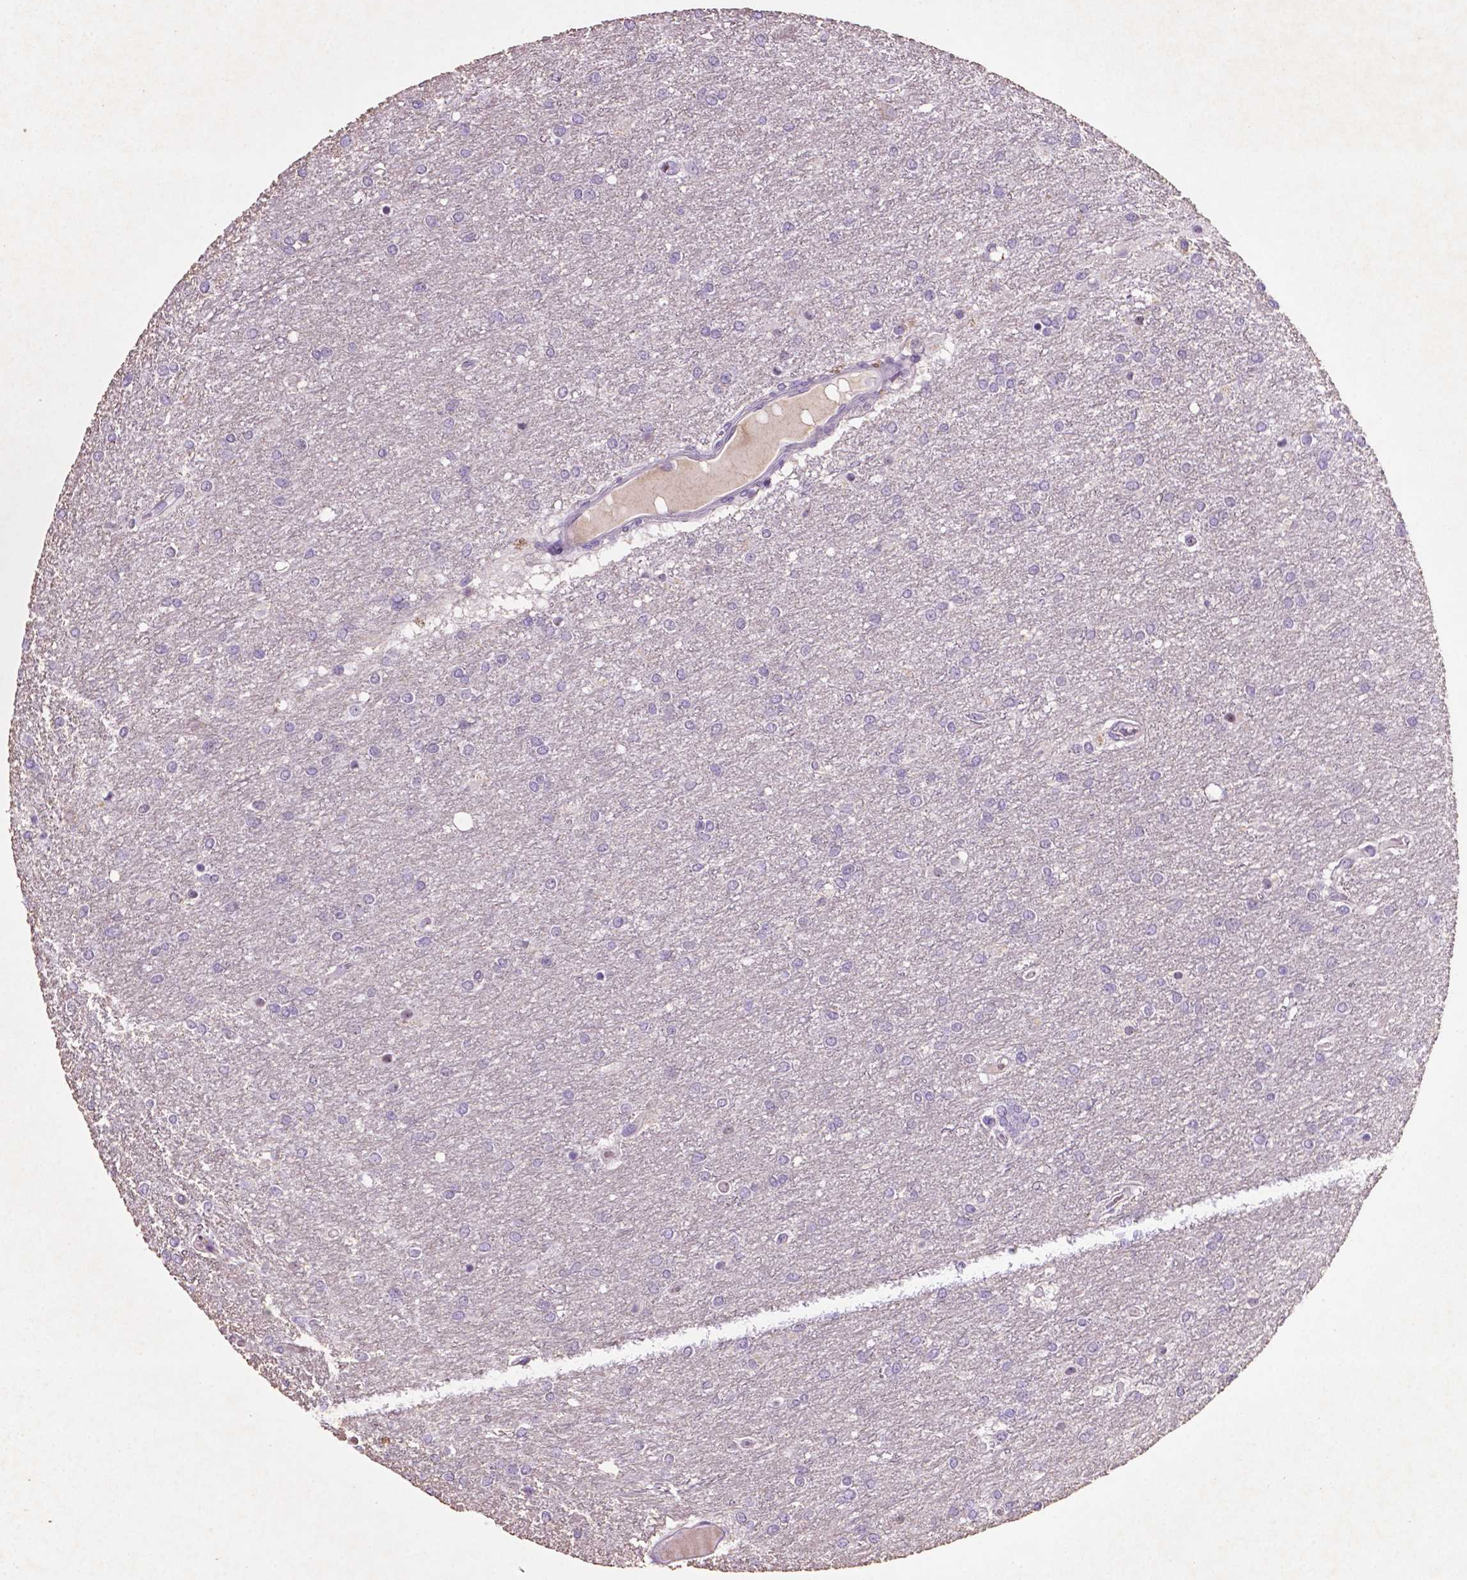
{"staining": {"intensity": "negative", "quantity": "none", "location": "none"}, "tissue": "glioma", "cell_type": "Tumor cells", "image_type": "cancer", "snomed": [{"axis": "morphology", "description": "Glioma, malignant, High grade"}, {"axis": "topography", "description": "Brain"}], "caption": "Human glioma stained for a protein using immunohistochemistry demonstrates no expression in tumor cells.", "gene": "C18orf21", "patient": {"sex": "female", "age": 61}}